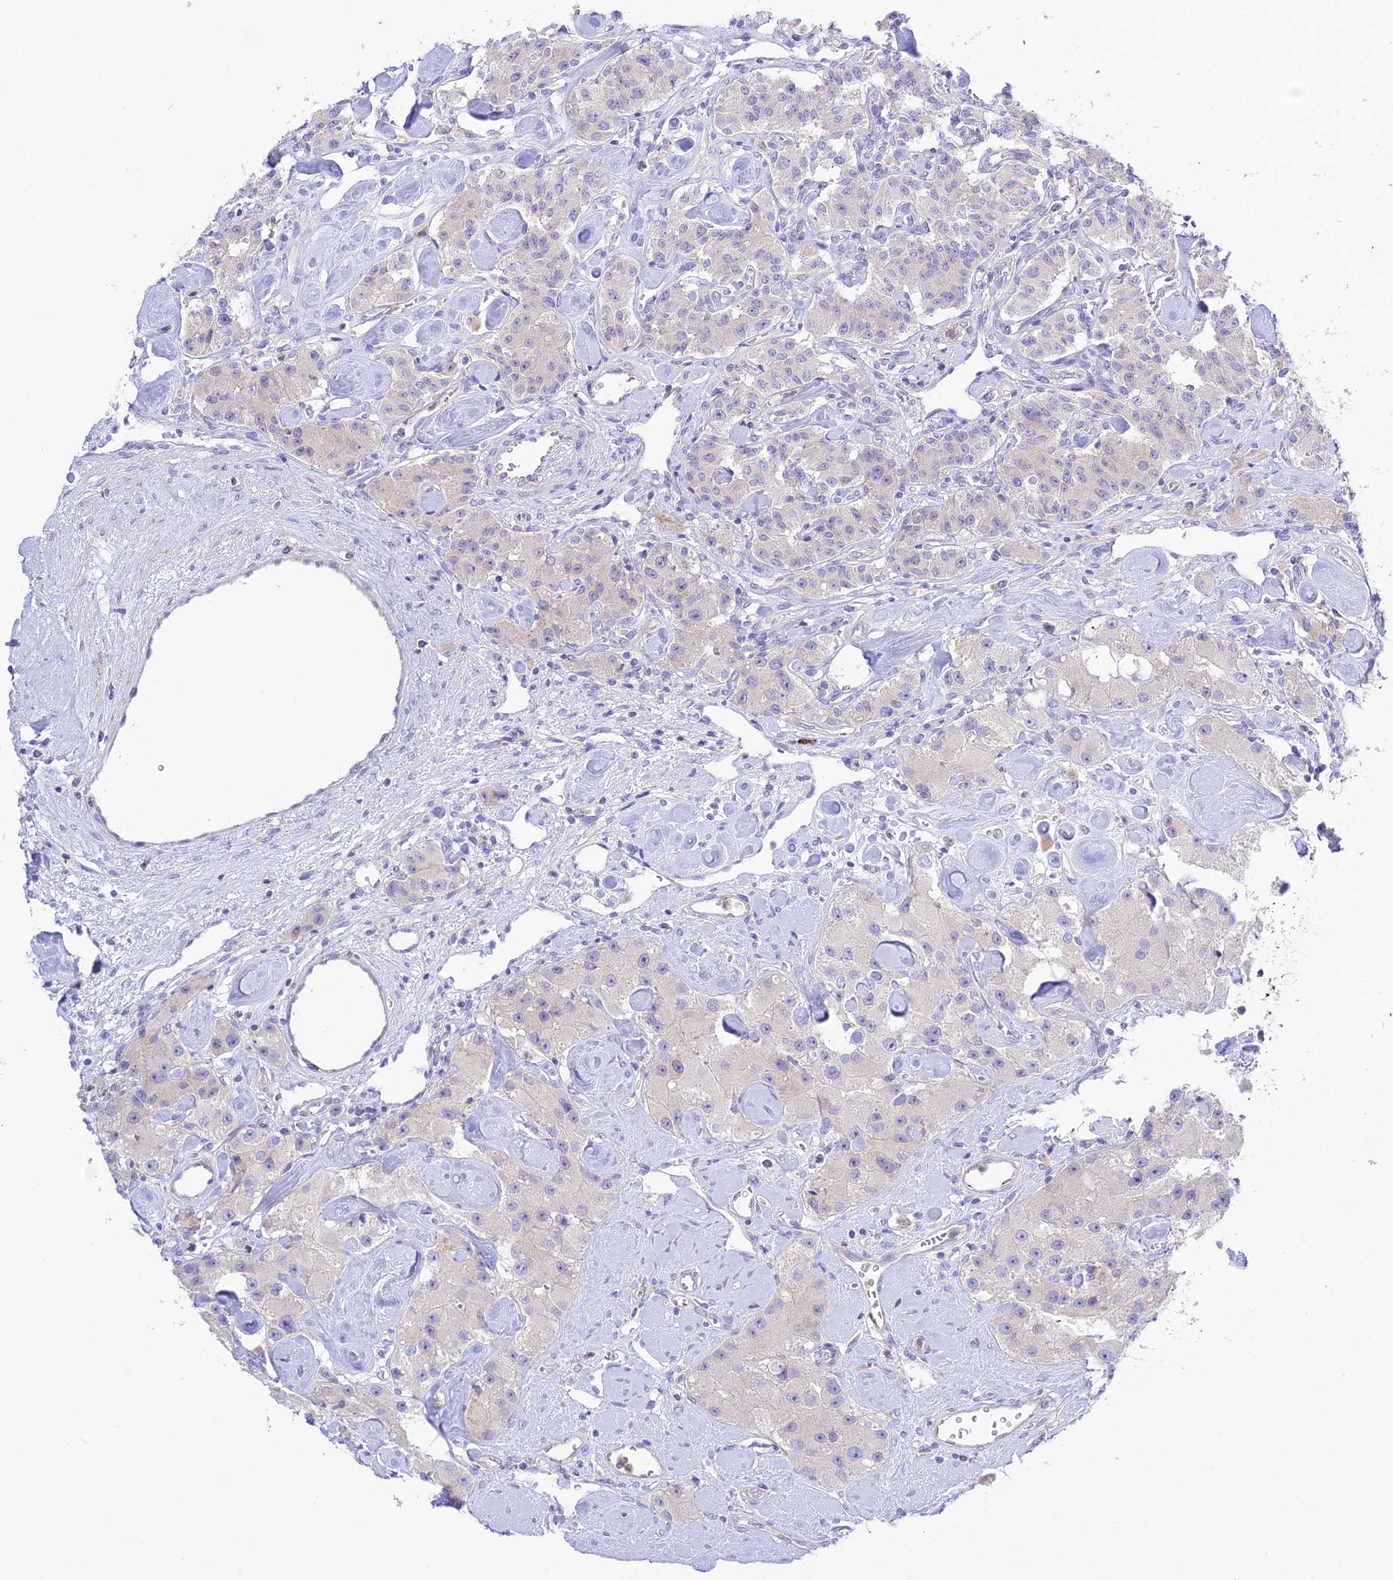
{"staining": {"intensity": "negative", "quantity": "none", "location": "none"}, "tissue": "carcinoid", "cell_type": "Tumor cells", "image_type": "cancer", "snomed": [{"axis": "morphology", "description": "Carcinoid, malignant, NOS"}, {"axis": "topography", "description": "Pancreas"}], "caption": "Tumor cells are negative for protein expression in human carcinoid (malignant). (DAB immunohistochemistry with hematoxylin counter stain).", "gene": "CHSY3", "patient": {"sex": "male", "age": 41}}